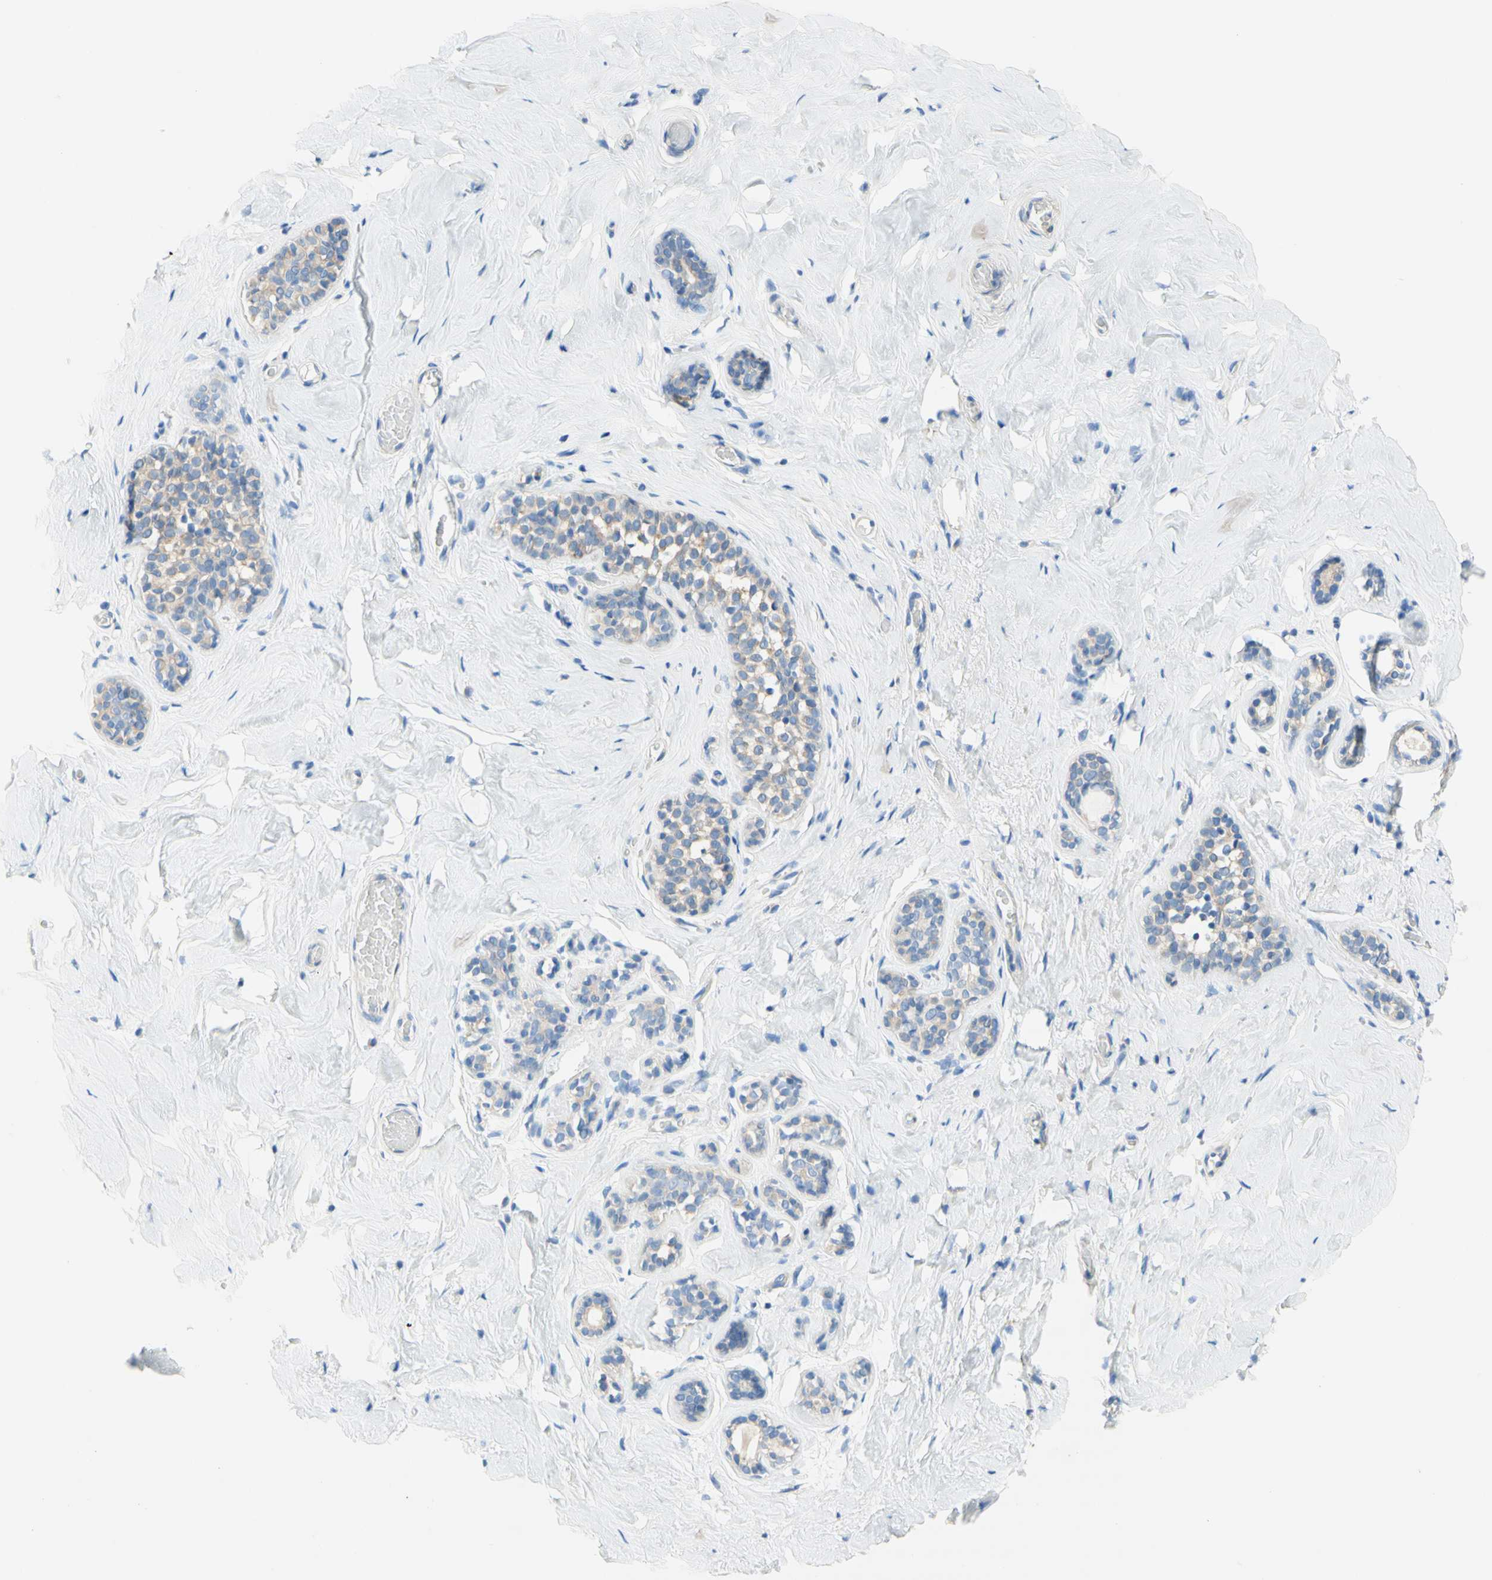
{"staining": {"intensity": "negative", "quantity": "none", "location": "none"}, "tissue": "breast", "cell_type": "Adipocytes", "image_type": "normal", "snomed": [{"axis": "morphology", "description": "Normal tissue, NOS"}, {"axis": "topography", "description": "Breast"}], "caption": "Immunohistochemical staining of unremarkable human breast displays no significant positivity in adipocytes. The staining is performed using DAB (3,3'-diaminobenzidine) brown chromogen with nuclei counter-stained in using hematoxylin.", "gene": "F3", "patient": {"sex": "female", "age": 75}}